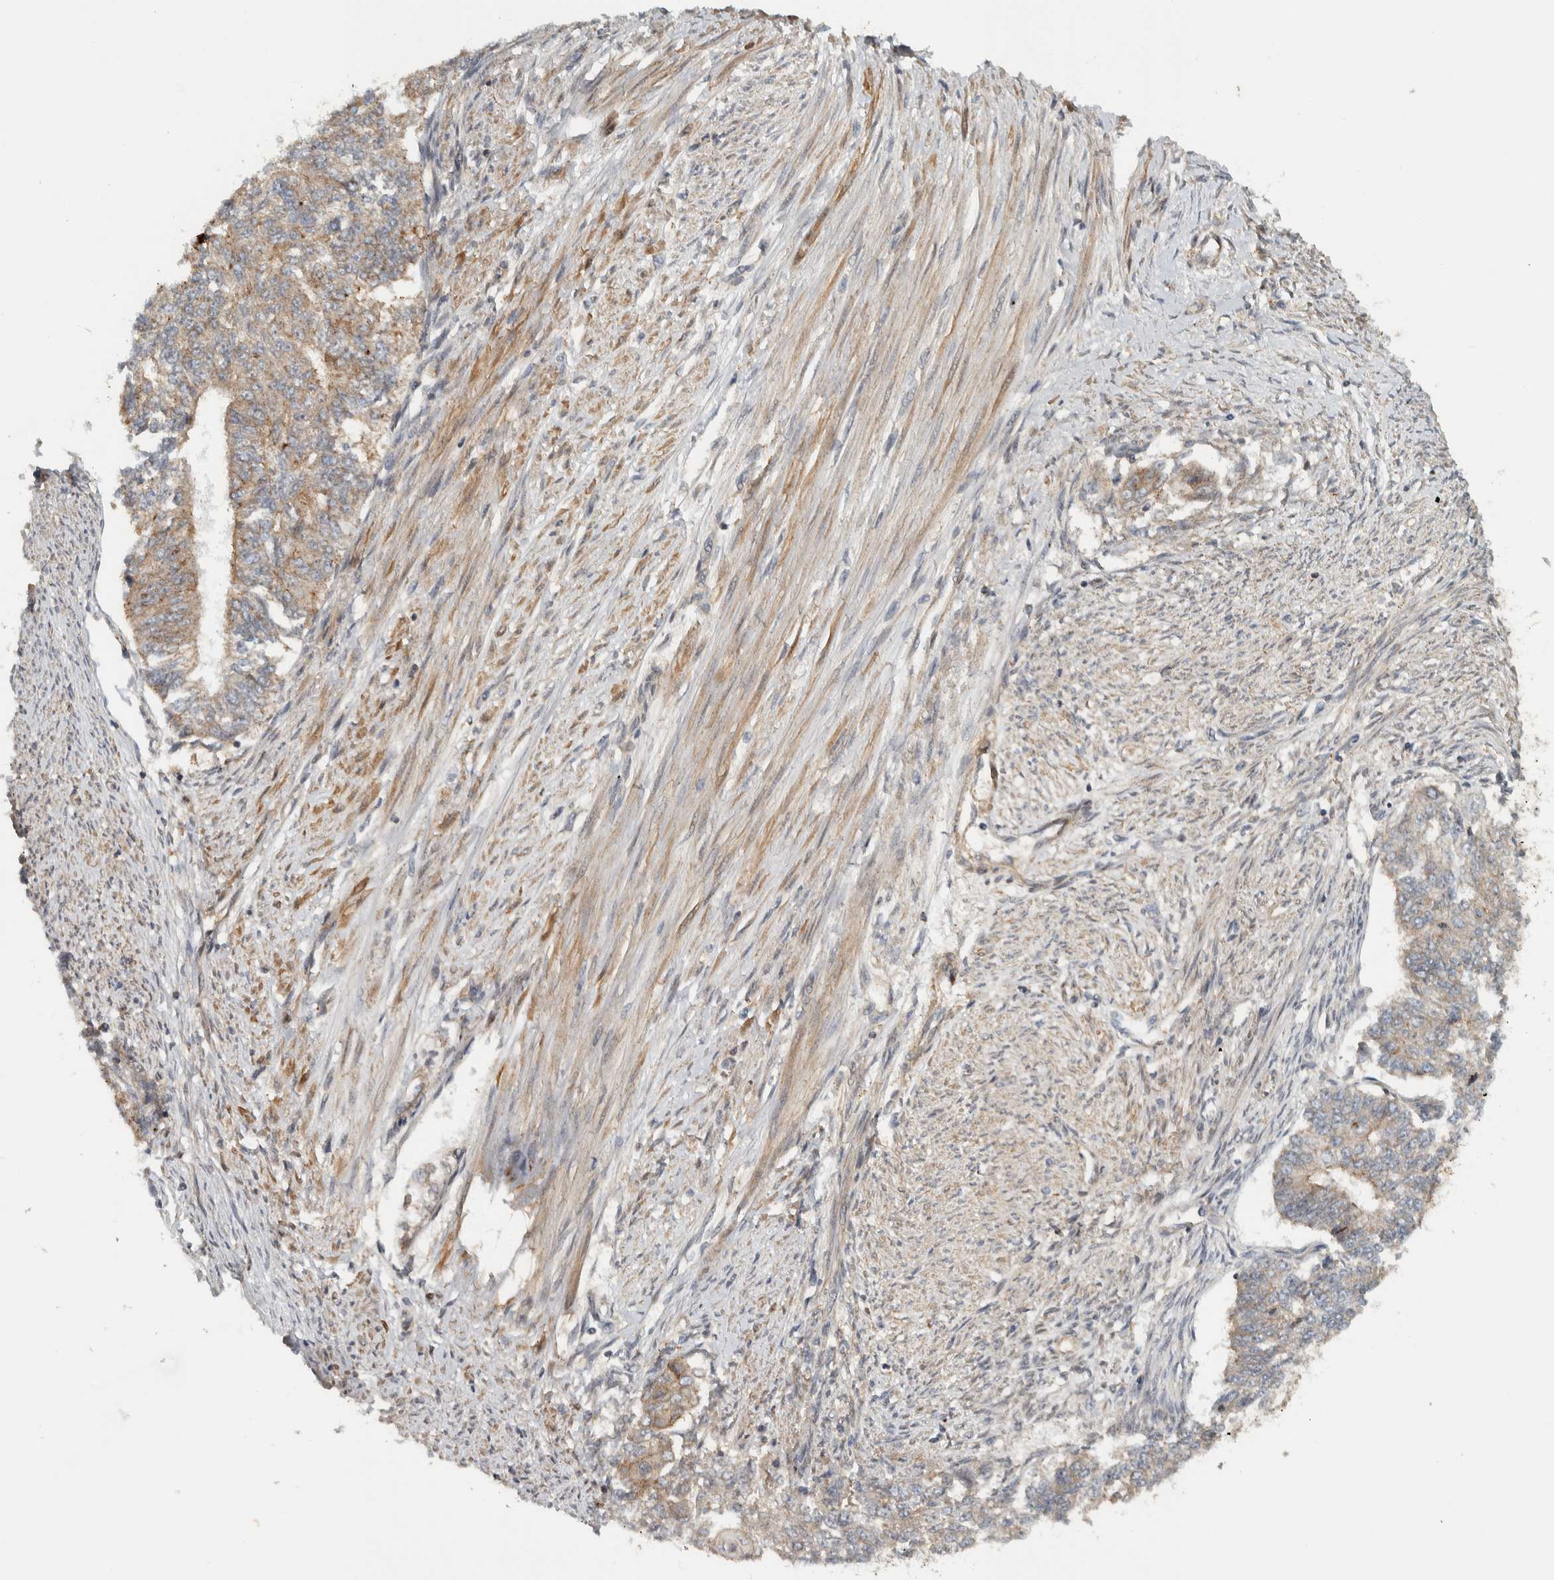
{"staining": {"intensity": "weak", "quantity": "25%-75%", "location": "cytoplasmic/membranous"}, "tissue": "endometrial cancer", "cell_type": "Tumor cells", "image_type": "cancer", "snomed": [{"axis": "morphology", "description": "Adenocarcinoma, NOS"}, {"axis": "topography", "description": "Endometrium"}], "caption": "IHC photomicrograph of endometrial adenocarcinoma stained for a protein (brown), which shows low levels of weak cytoplasmic/membranous expression in about 25%-75% of tumor cells.", "gene": "TBC1D31", "patient": {"sex": "female", "age": 32}}